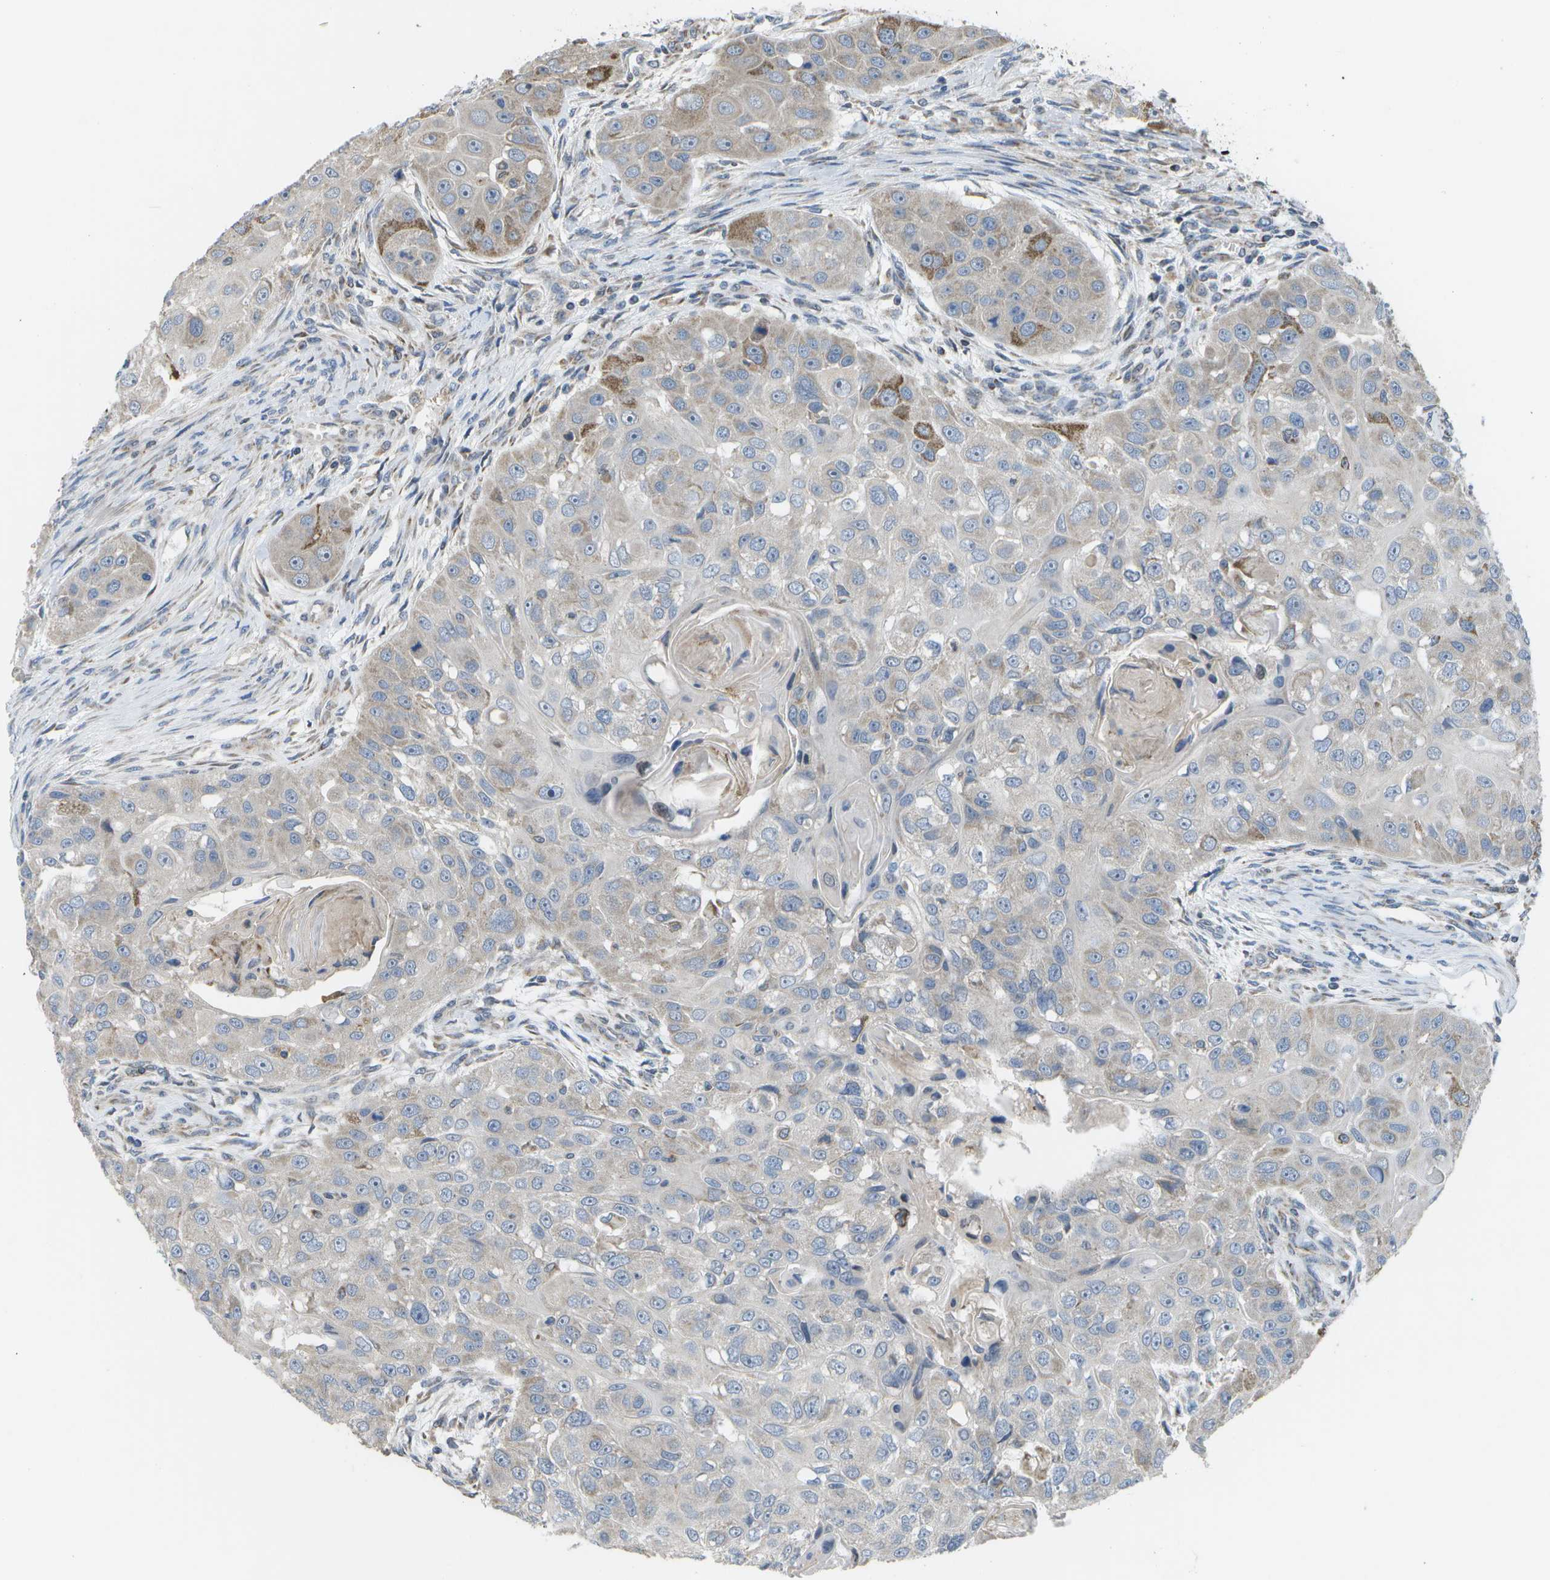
{"staining": {"intensity": "moderate", "quantity": "<25%", "location": "cytoplasmic/membranous"}, "tissue": "head and neck cancer", "cell_type": "Tumor cells", "image_type": "cancer", "snomed": [{"axis": "morphology", "description": "Normal tissue, NOS"}, {"axis": "morphology", "description": "Squamous cell carcinoma, NOS"}, {"axis": "topography", "description": "Skeletal muscle"}, {"axis": "topography", "description": "Head-Neck"}], "caption": "This histopathology image reveals IHC staining of squamous cell carcinoma (head and neck), with low moderate cytoplasmic/membranous expression in about <25% of tumor cells.", "gene": "HADHA", "patient": {"sex": "male", "age": 51}}